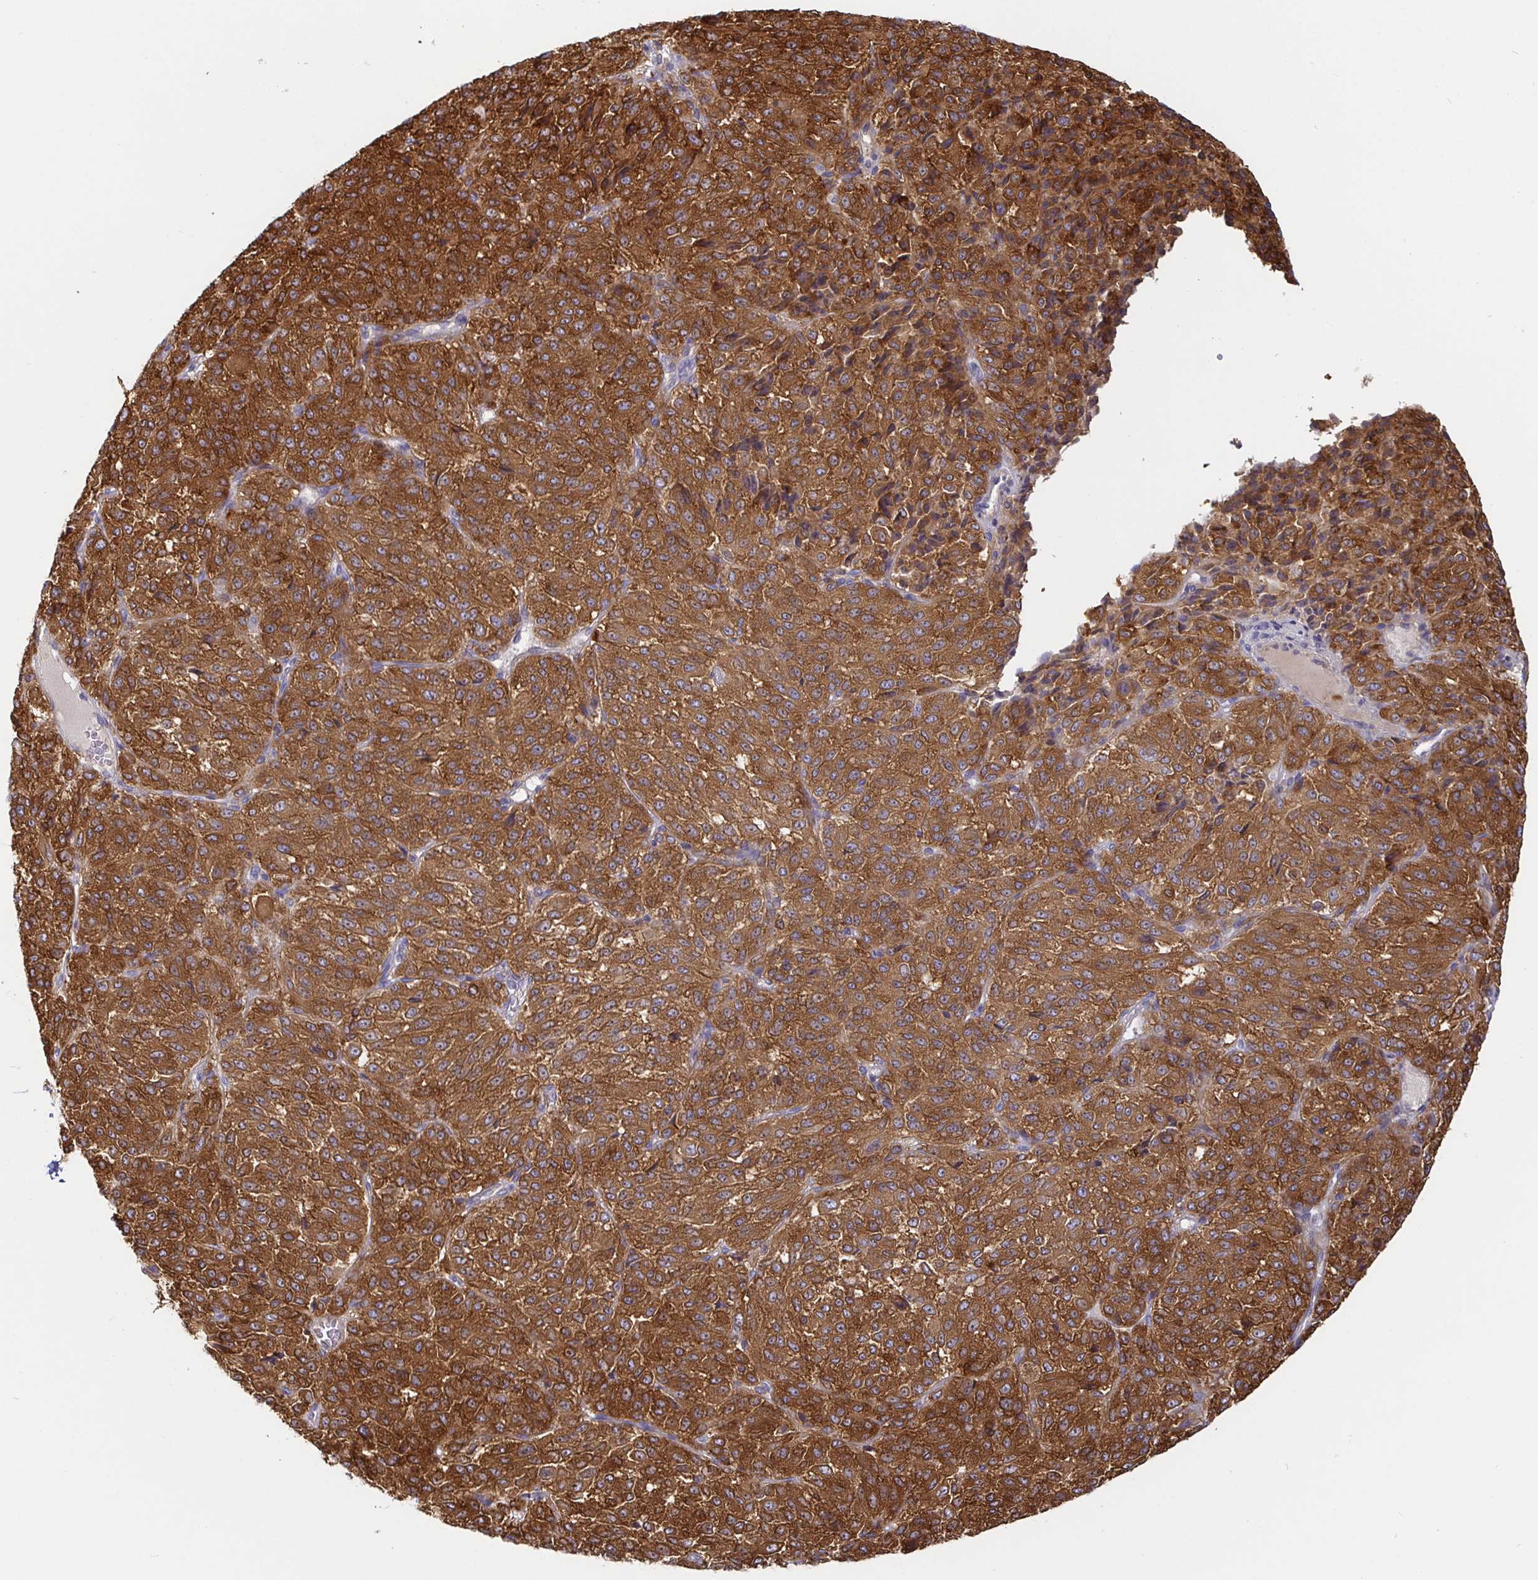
{"staining": {"intensity": "strong", "quantity": ">75%", "location": "cytoplasmic/membranous"}, "tissue": "melanoma", "cell_type": "Tumor cells", "image_type": "cancer", "snomed": [{"axis": "morphology", "description": "Malignant melanoma, Metastatic site"}, {"axis": "topography", "description": "Brain"}], "caption": "An immunohistochemistry (IHC) image of tumor tissue is shown. Protein staining in brown highlights strong cytoplasmic/membranous positivity in malignant melanoma (metastatic site) within tumor cells.", "gene": "SNX8", "patient": {"sex": "female", "age": 56}}